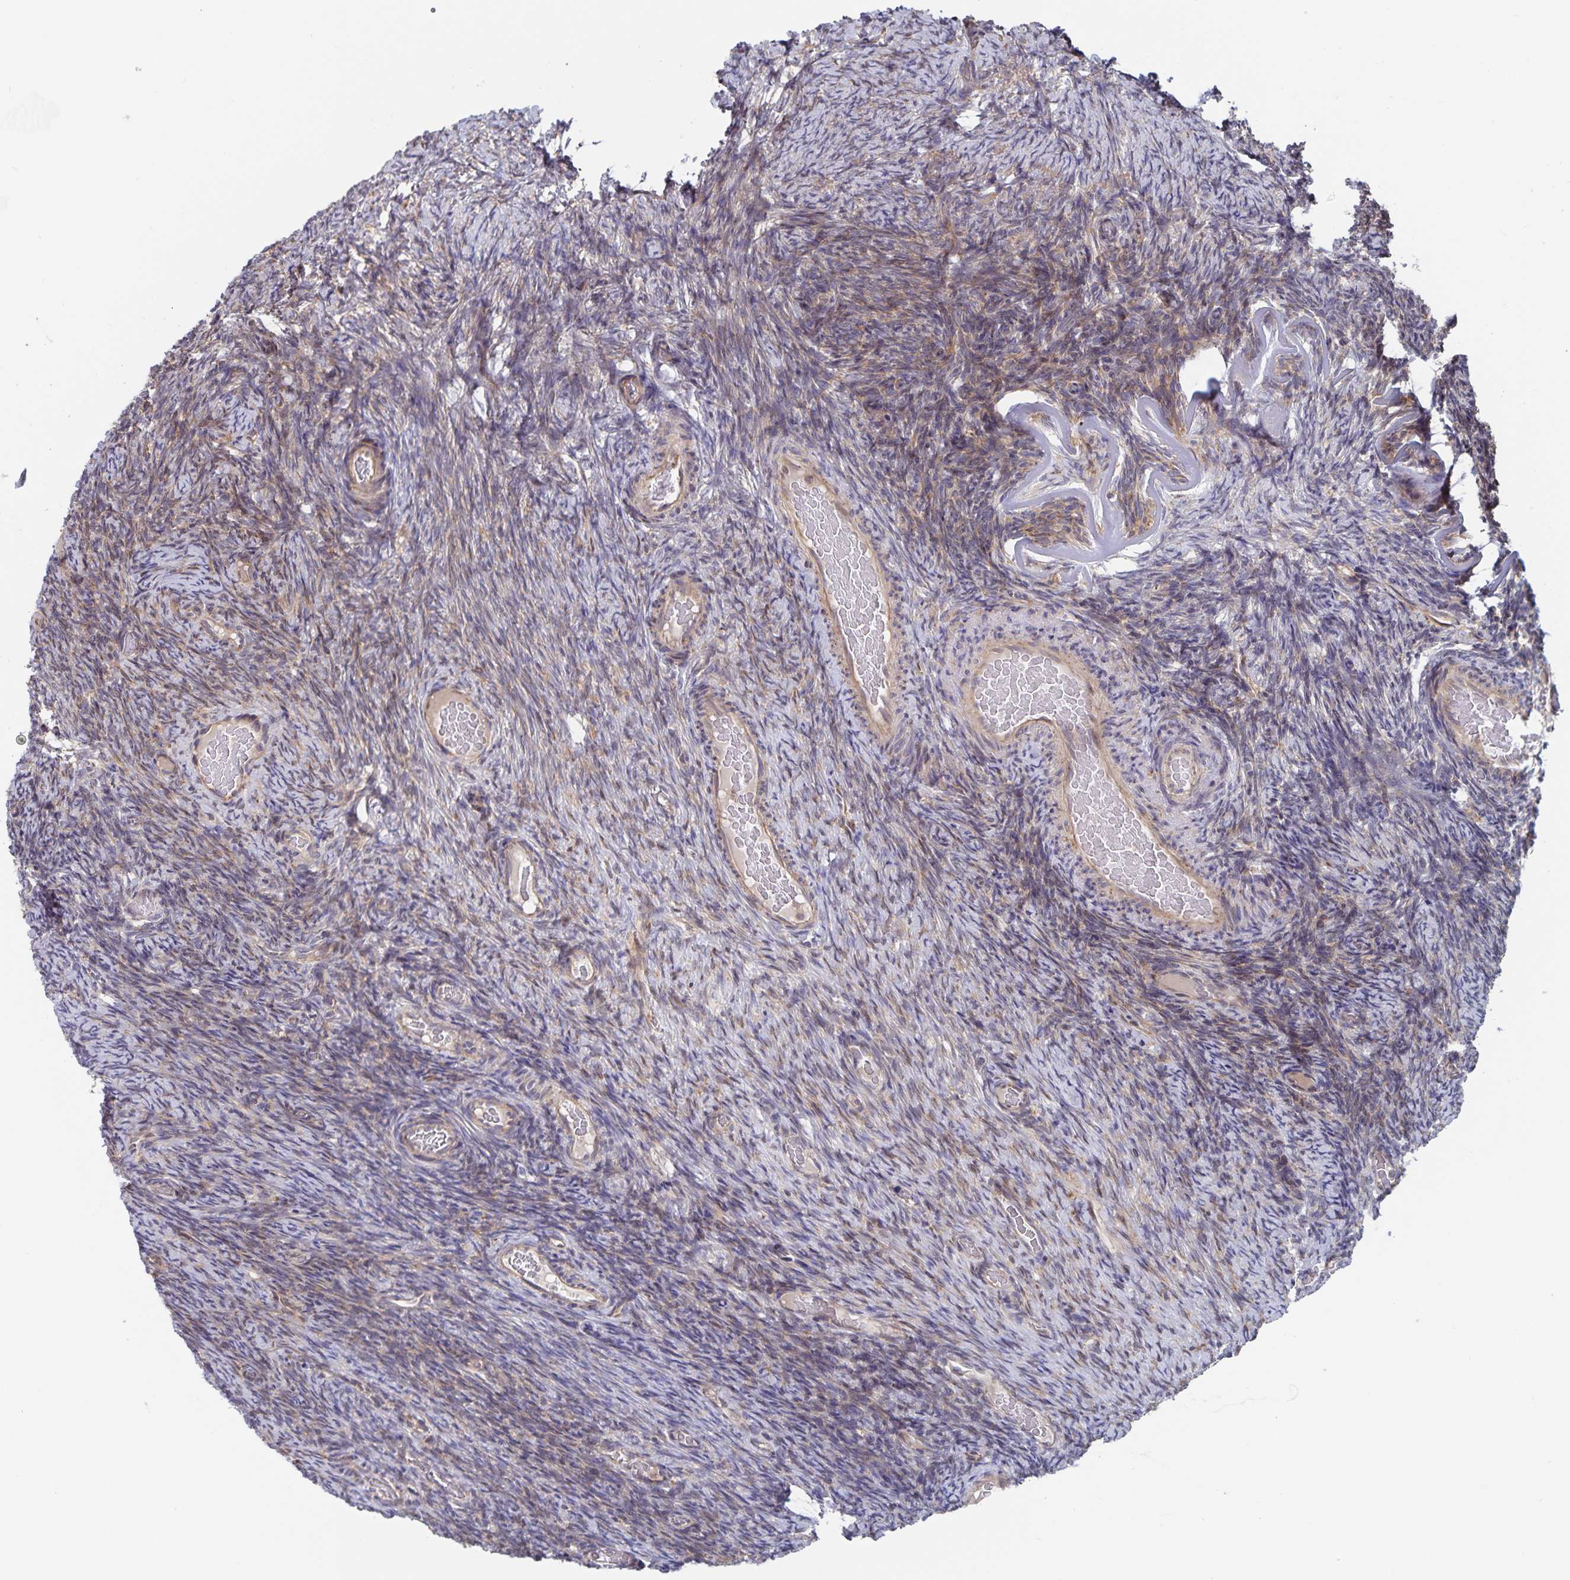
{"staining": {"intensity": "weak", "quantity": "25%-75%", "location": "cytoplasmic/membranous"}, "tissue": "ovary", "cell_type": "Ovarian stroma cells", "image_type": "normal", "snomed": [{"axis": "morphology", "description": "Normal tissue, NOS"}, {"axis": "topography", "description": "Ovary"}], "caption": "A brown stain labels weak cytoplasmic/membranous staining of a protein in ovarian stroma cells of unremarkable ovary. (DAB (3,3'-diaminobenzidine) IHC, brown staining for protein, blue staining for nuclei).", "gene": "ACACA", "patient": {"sex": "female", "age": 34}}